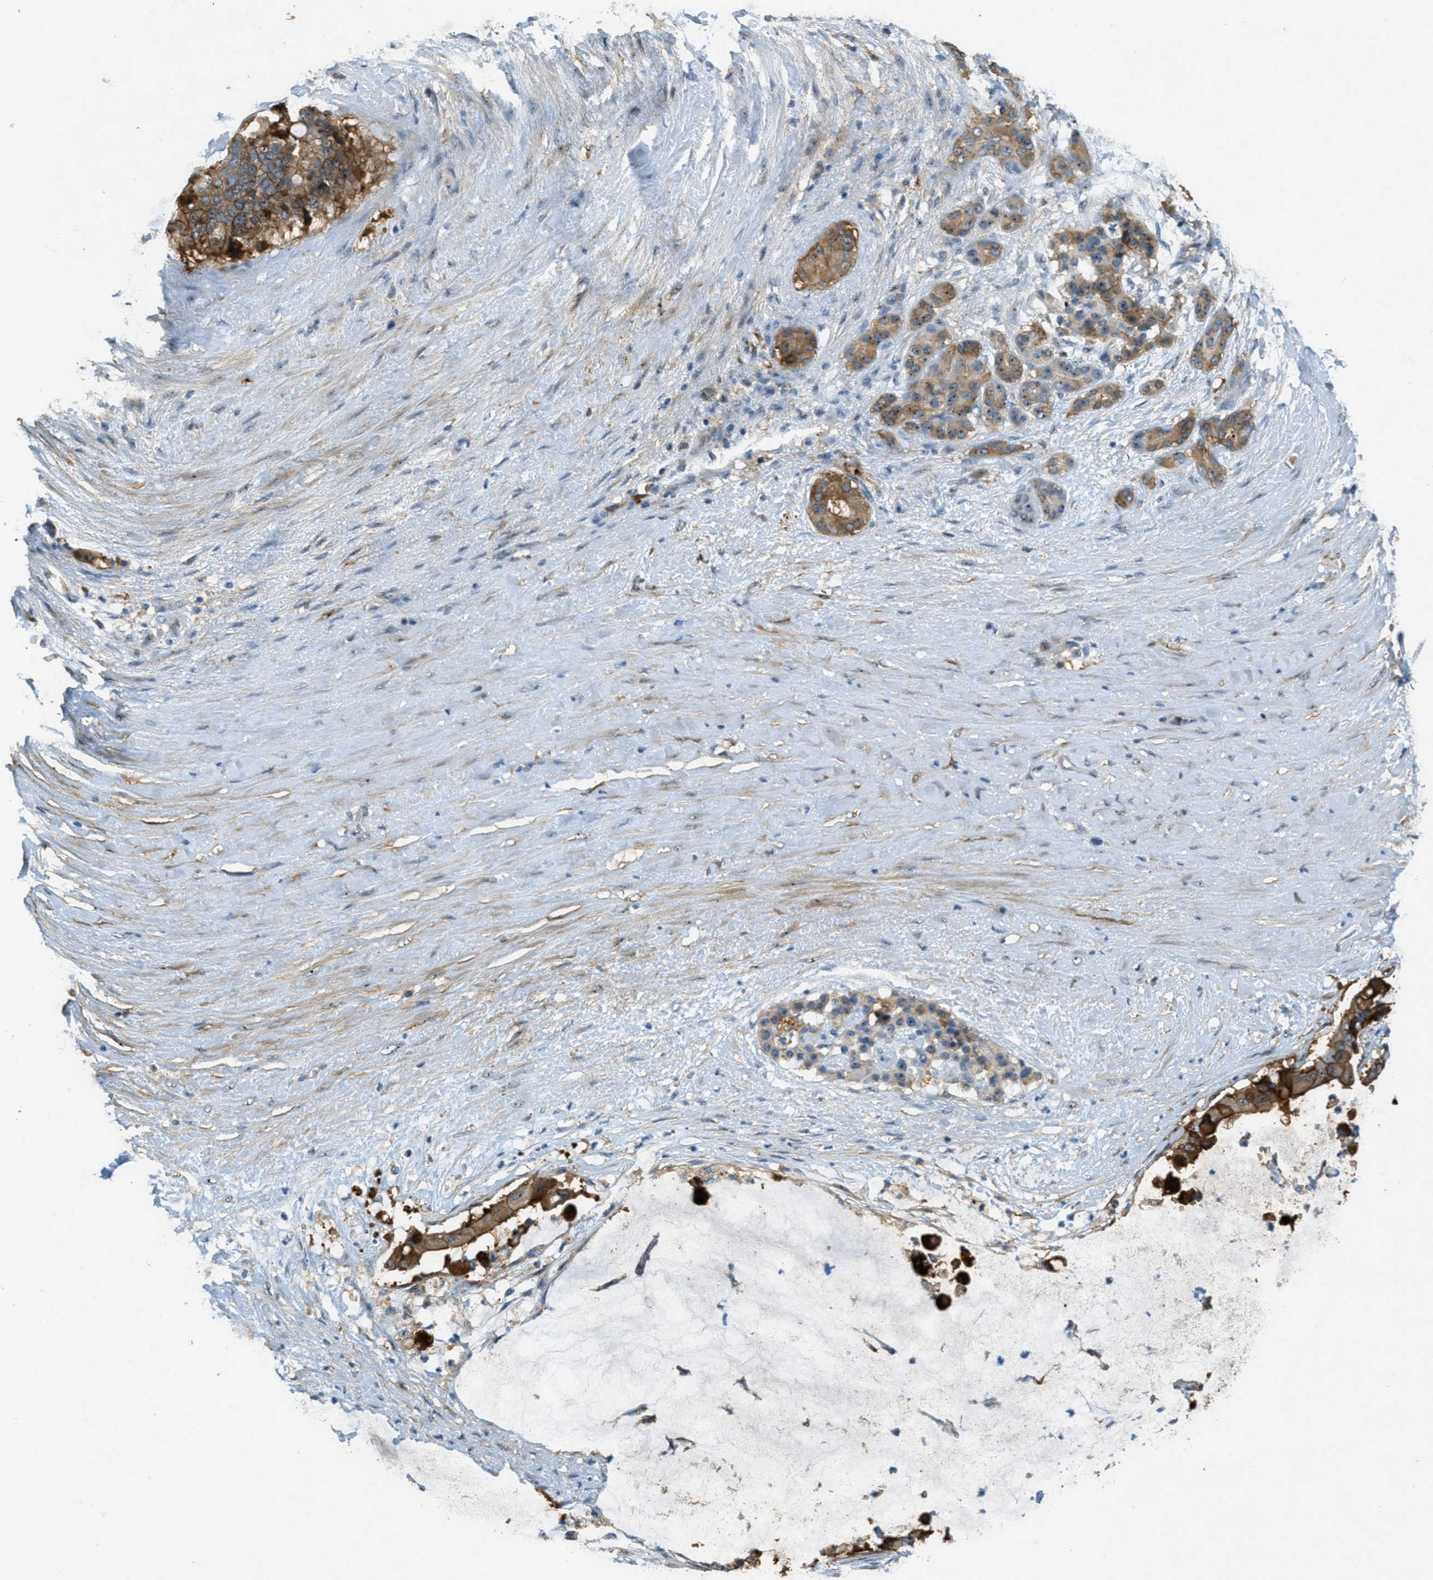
{"staining": {"intensity": "moderate", "quantity": ">75%", "location": "cytoplasmic/membranous,nuclear"}, "tissue": "pancreatic cancer", "cell_type": "Tumor cells", "image_type": "cancer", "snomed": [{"axis": "morphology", "description": "Adenocarcinoma, NOS"}, {"axis": "topography", "description": "Pancreas"}], "caption": "Tumor cells reveal moderate cytoplasmic/membranous and nuclear positivity in approximately >75% of cells in pancreatic cancer.", "gene": "OSMR", "patient": {"sex": "male", "age": 41}}